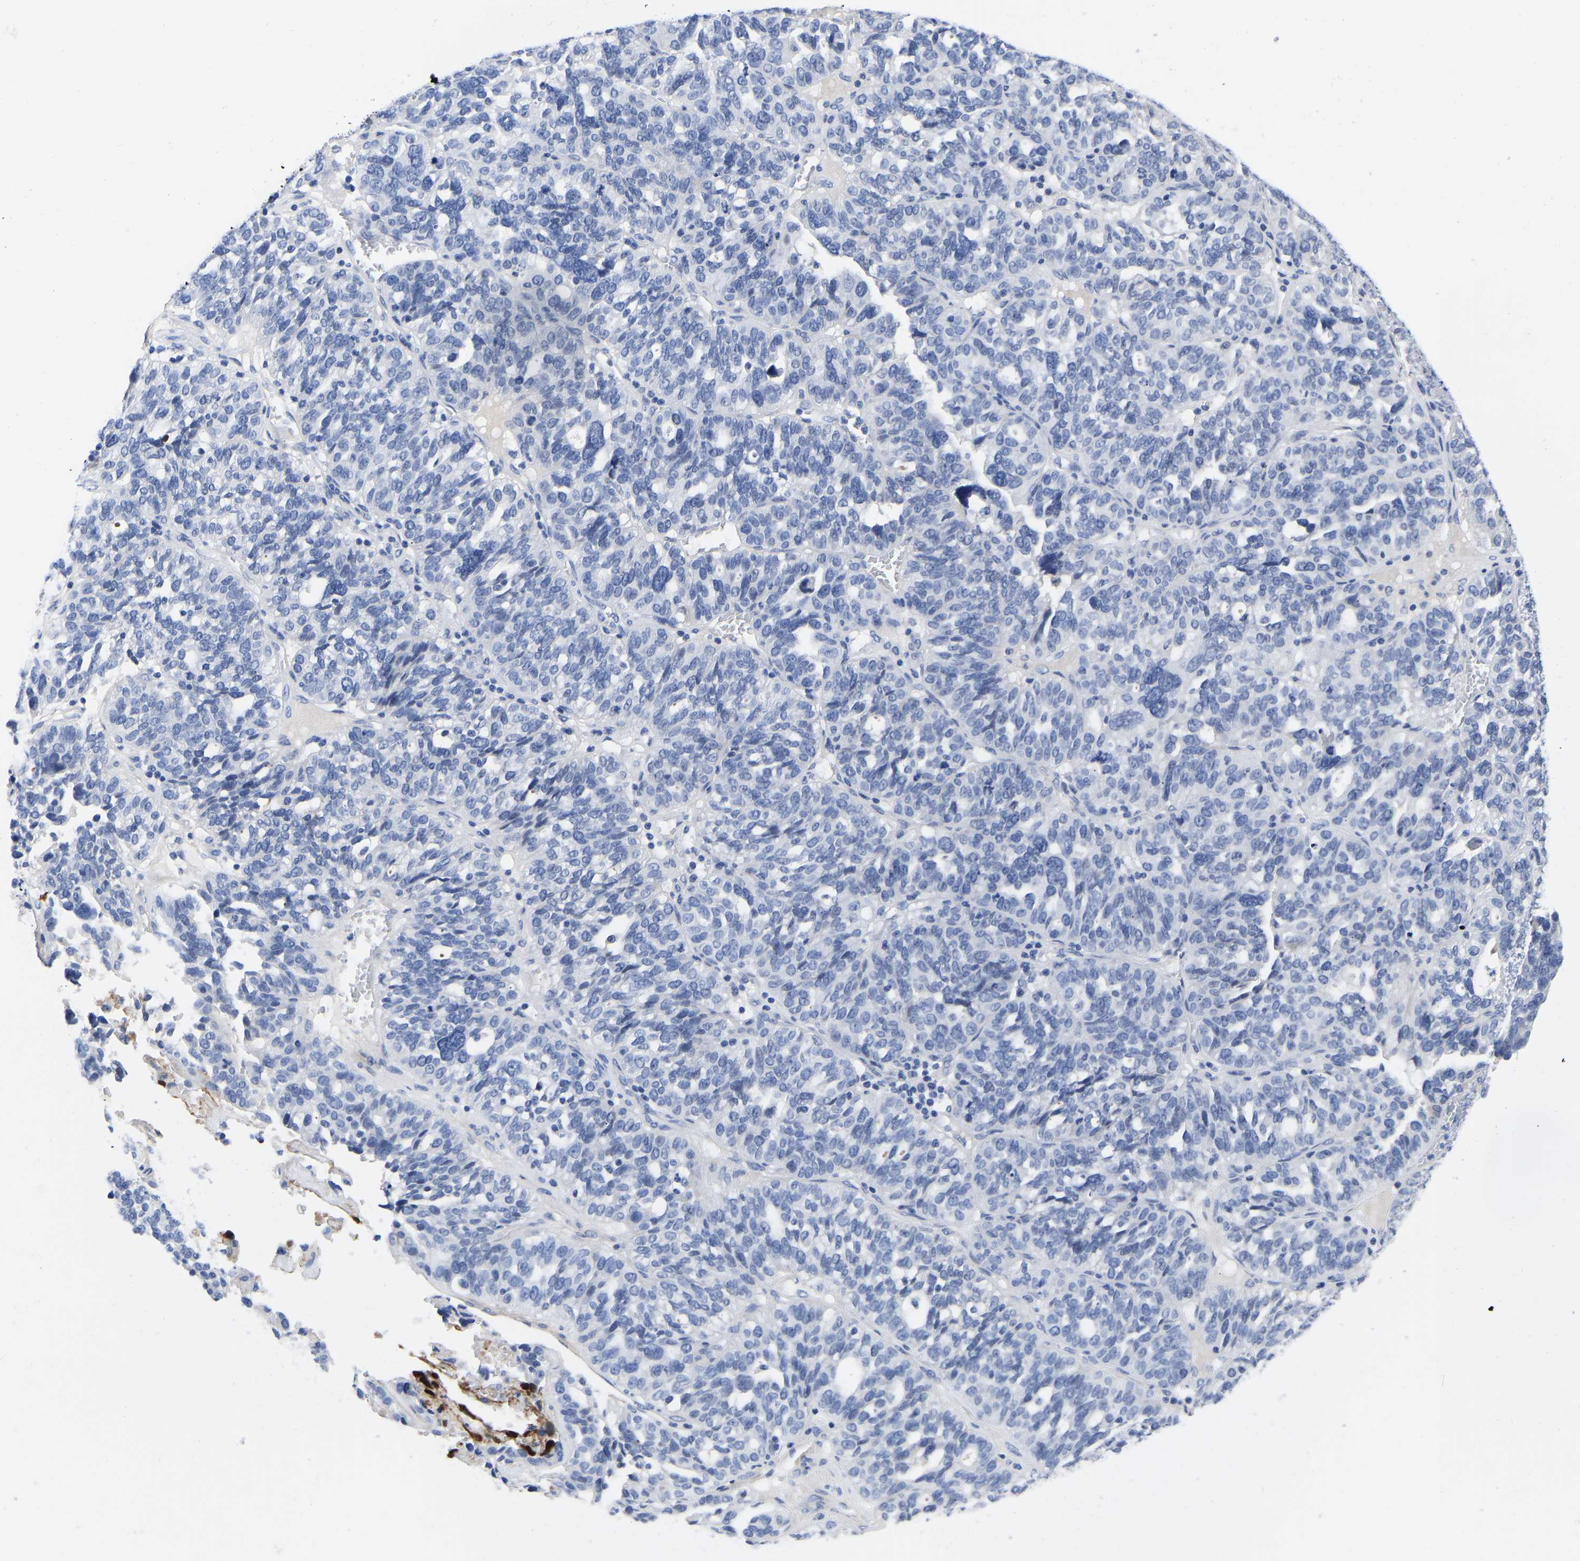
{"staining": {"intensity": "negative", "quantity": "none", "location": "none"}, "tissue": "ovarian cancer", "cell_type": "Tumor cells", "image_type": "cancer", "snomed": [{"axis": "morphology", "description": "Cystadenocarcinoma, serous, NOS"}, {"axis": "topography", "description": "Ovary"}], "caption": "The immunohistochemistry micrograph has no significant staining in tumor cells of serous cystadenocarcinoma (ovarian) tissue.", "gene": "GPA33", "patient": {"sex": "female", "age": 59}}